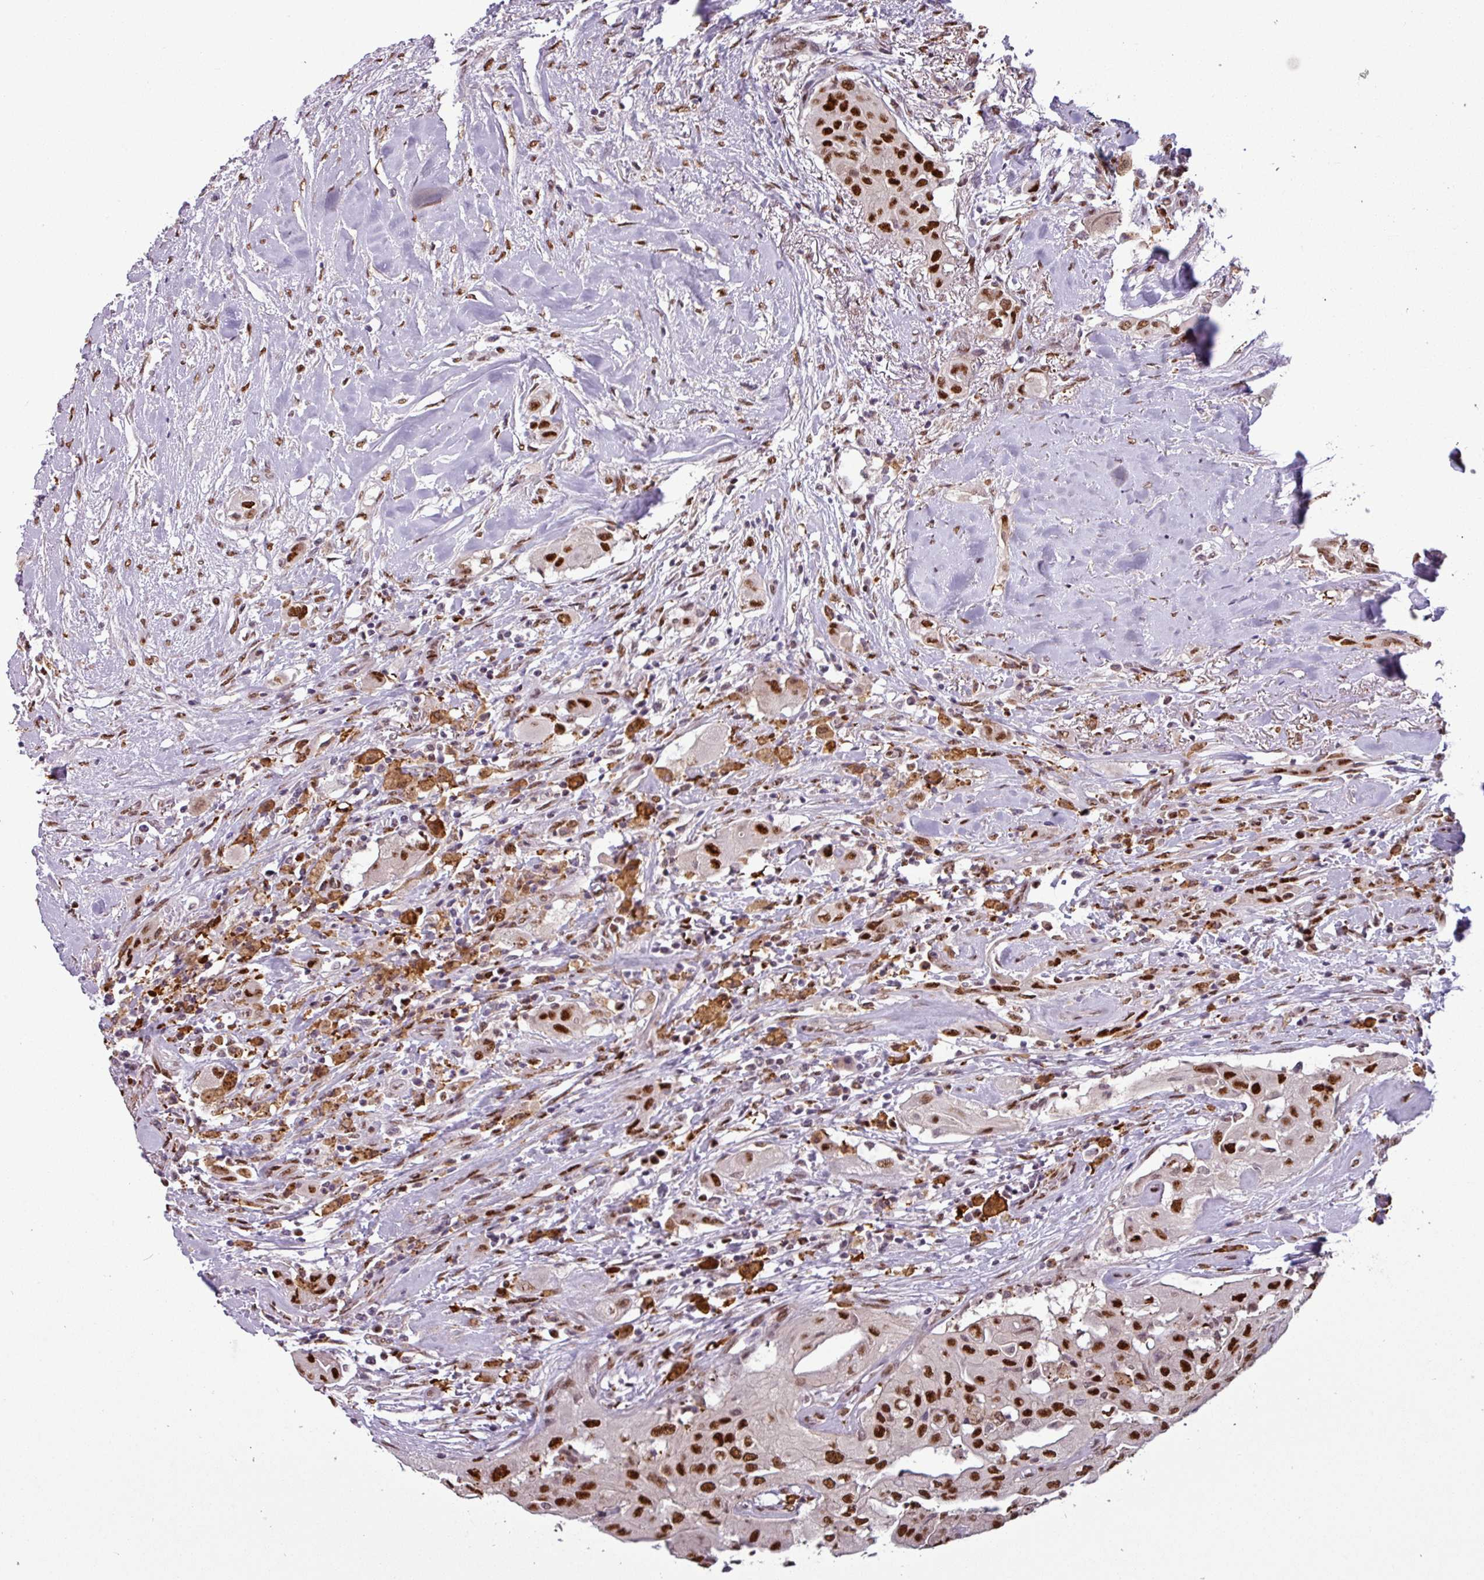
{"staining": {"intensity": "strong", "quantity": ">75%", "location": "nuclear"}, "tissue": "thyroid cancer", "cell_type": "Tumor cells", "image_type": "cancer", "snomed": [{"axis": "morphology", "description": "Papillary adenocarcinoma, NOS"}, {"axis": "topography", "description": "Thyroid gland"}], "caption": "There is high levels of strong nuclear expression in tumor cells of thyroid papillary adenocarcinoma, as demonstrated by immunohistochemical staining (brown color).", "gene": "IRF2BPL", "patient": {"sex": "female", "age": 59}}